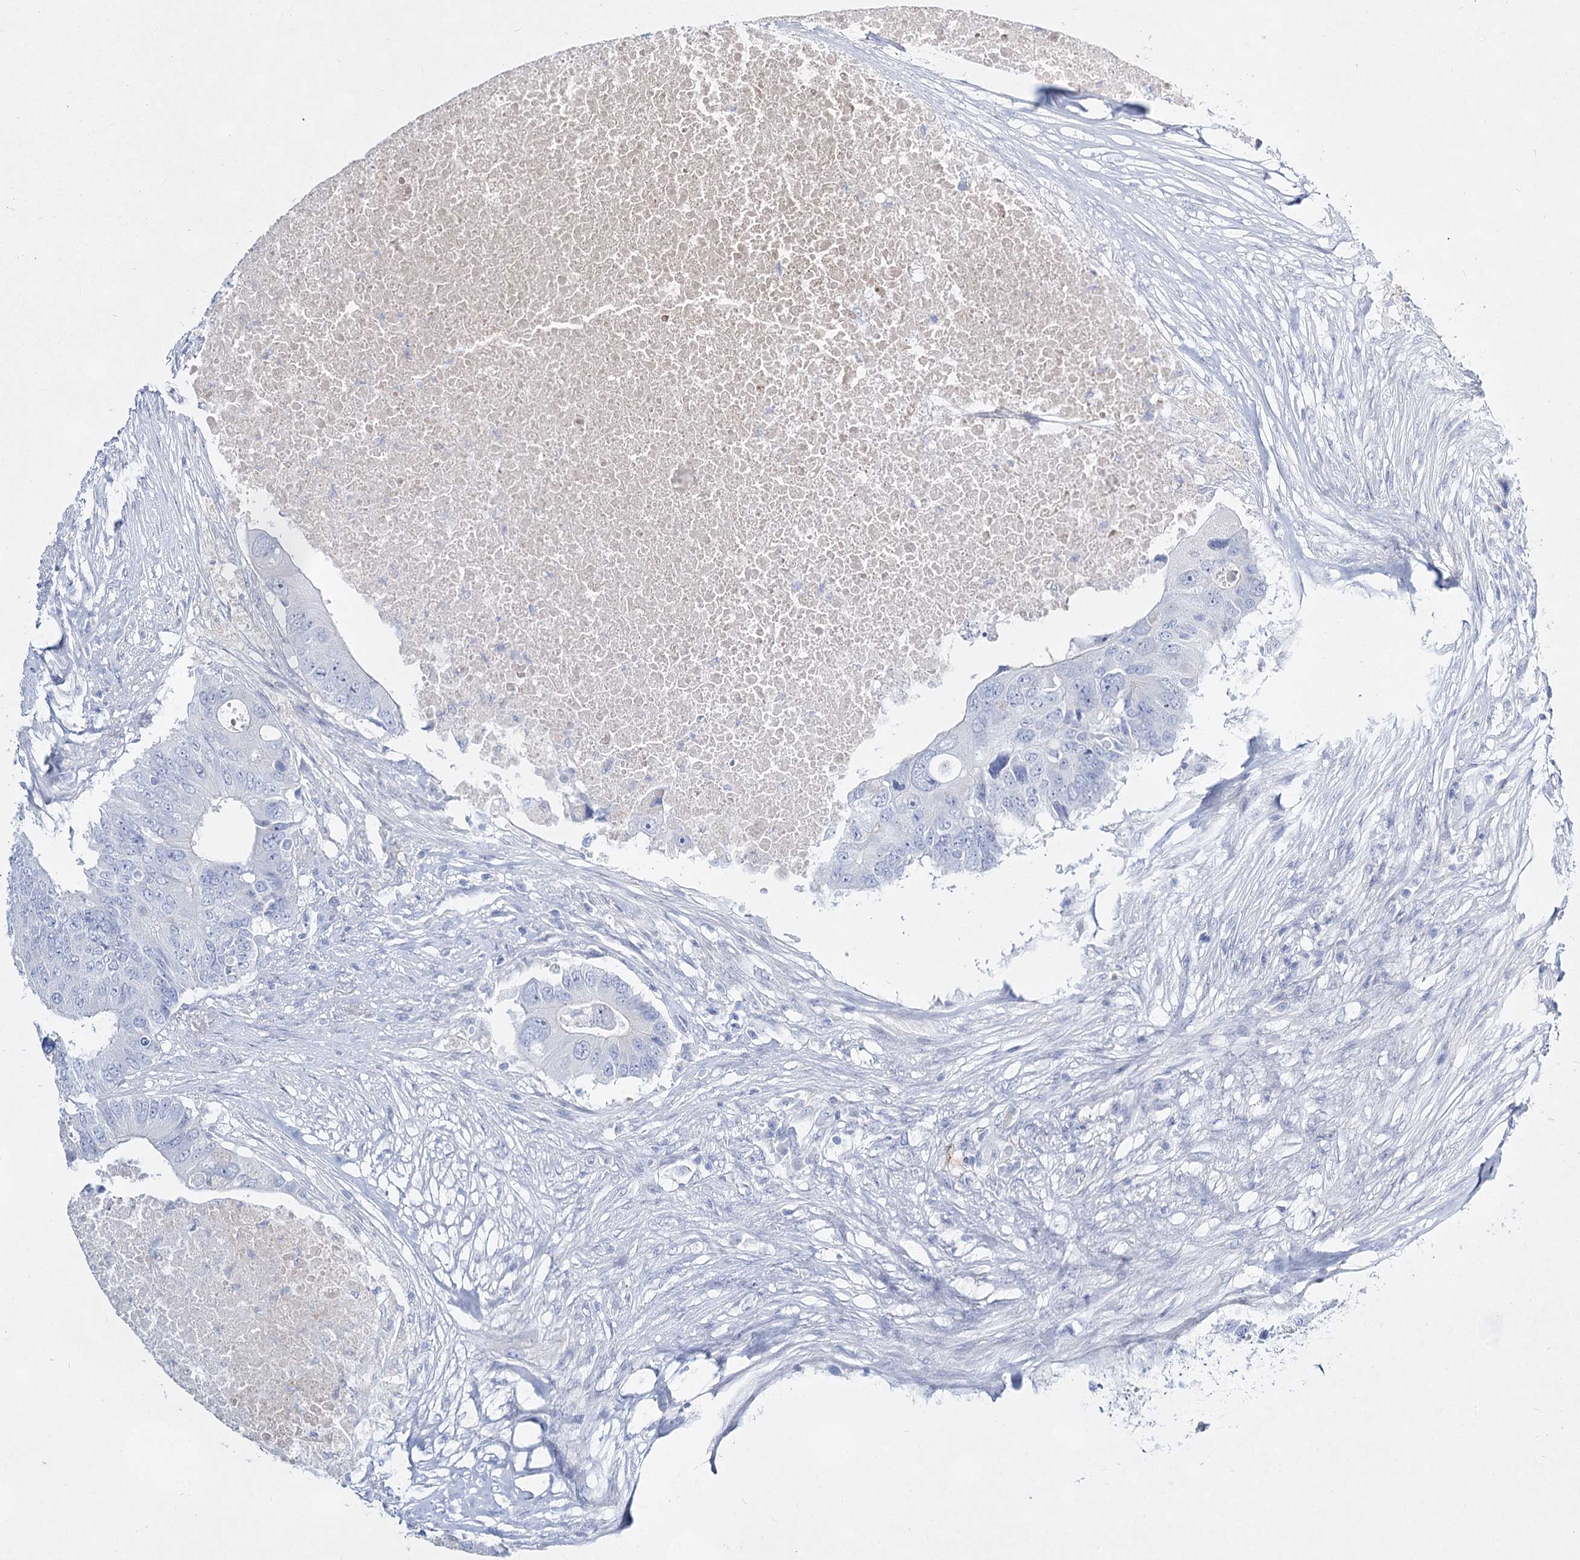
{"staining": {"intensity": "negative", "quantity": "none", "location": "none"}, "tissue": "colorectal cancer", "cell_type": "Tumor cells", "image_type": "cancer", "snomed": [{"axis": "morphology", "description": "Adenocarcinoma, NOS"}, {"axis": "topography", "description": "Colon"}], "caption": "IHC histopathology image of human colorectal adenocarcinoma stained for a protein (brown), which displays no staining in tumor cells. The staining is performed using DAB (3,3'-diaminobenzidine) brown chromogen with nuclei counter-stained in using hematoxylin.", "gene": "SLC17A2", "patient": {"sex": "male", "age": 71}}